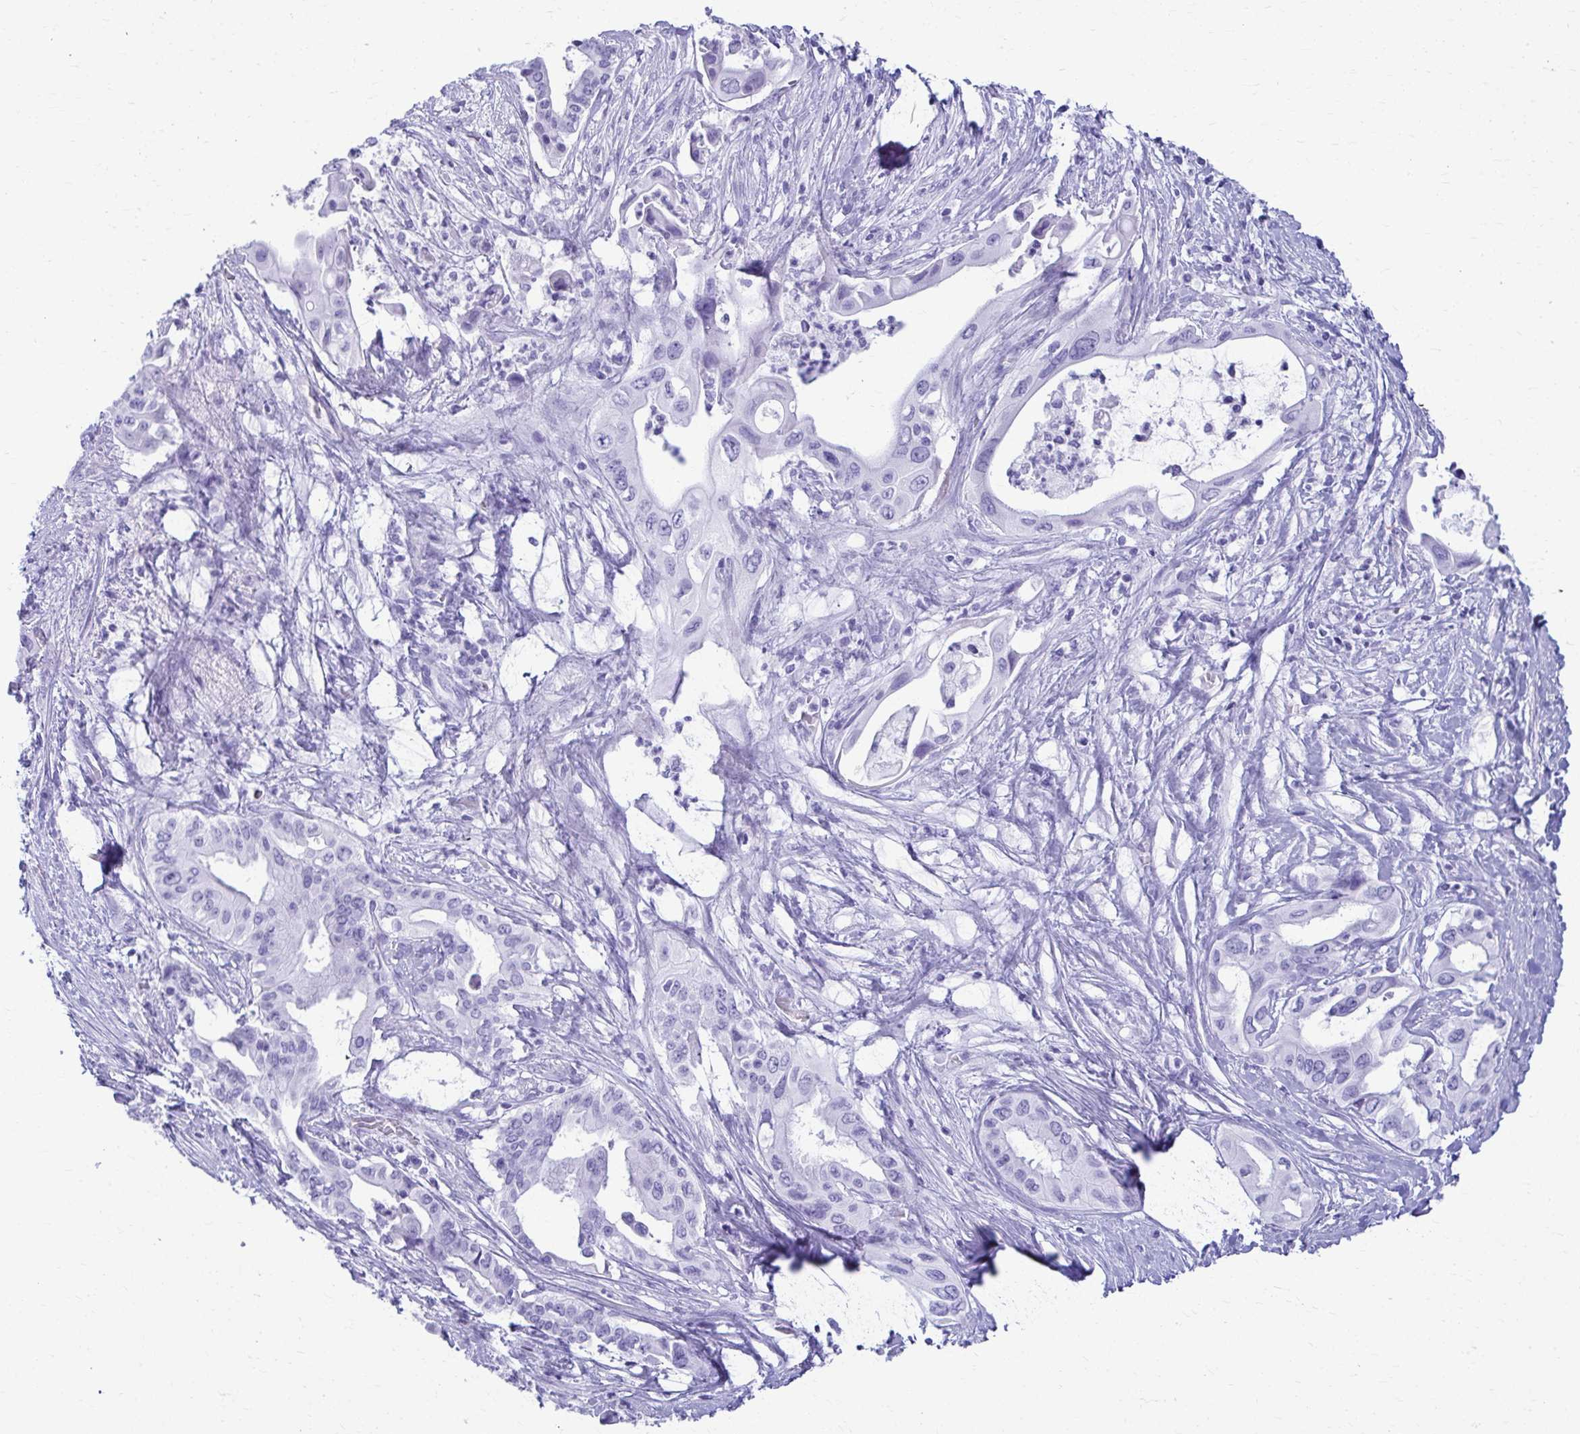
{"staining": {"intensity": "negative", "quantity": "none", "location": "none"}, "tissue": "pancreatic cancer", "cell_type": "Tumor cells", "image_type": "cancer", "snomed": [{"axis": "morphology", "description": "Adenocarcinoma, NOS"}, {"axis": "topography", "description": "Pancreas"}], "caption": "A high-resolution micrograph shows immunohistochemistry staining of pancreatic cancer, which displays no significant staining in tumor cells.", "gene": "ATP4B", "patient": {"sex": "female", "age": 77}}